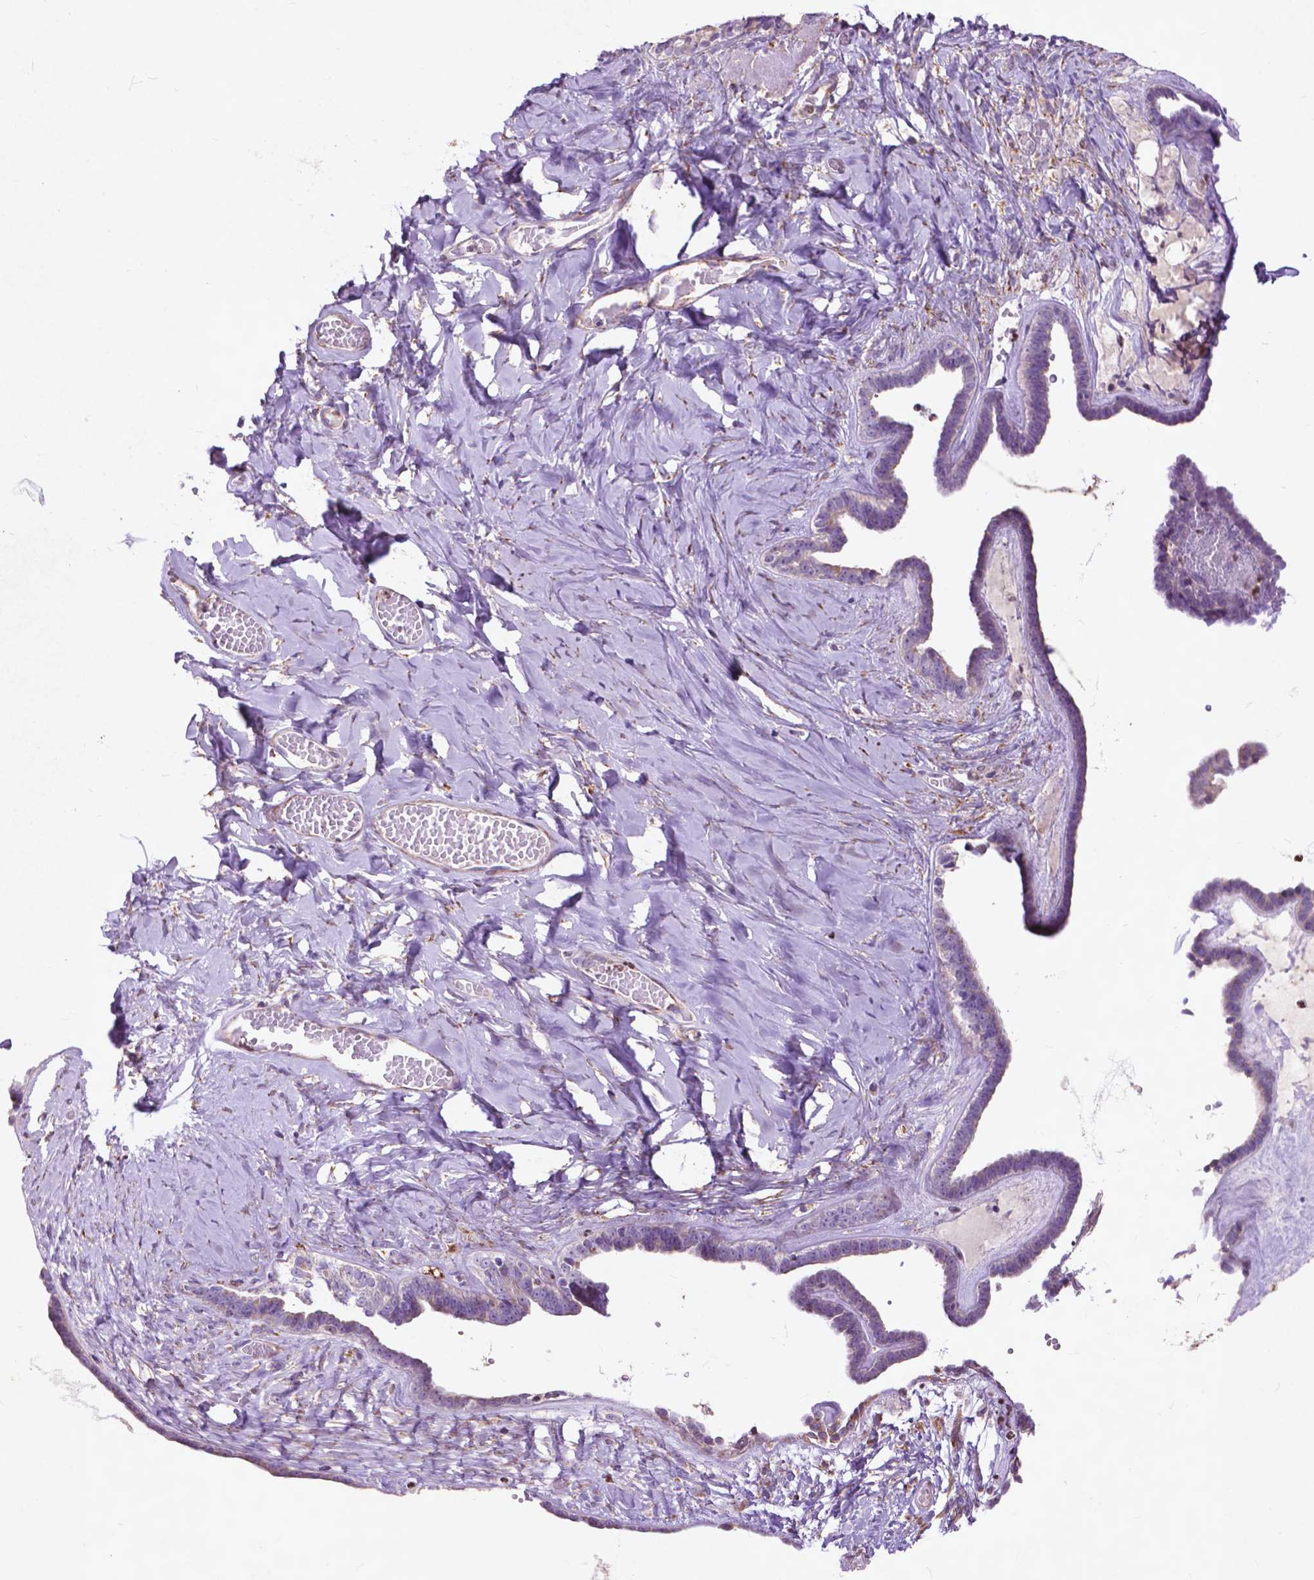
{"staining": {"intensity": "moderate", "quantity": "<25%", "location": "cytoplasmic/membranous"}, "tissue": "ovarian cancer", "cell_type": "Tumor cells", "image_type": "cancer", "snomed": [{"axis": "morphology", "description": "Cystadenocarcinoma, serous, NOS"}, {"axis": "topography", "description": "Ovary"}], "caption": "Immunohistochemistry (IHC) photomicrograph of human ovarian serous cystadenocarcinoma stained for a protein (brown), which reveals low levels of moderate cytoplasmic/membranous staining in about <25% of tumor cells.", "gene": "THEGL", "patient": {"sex": "female", "age": 71}}